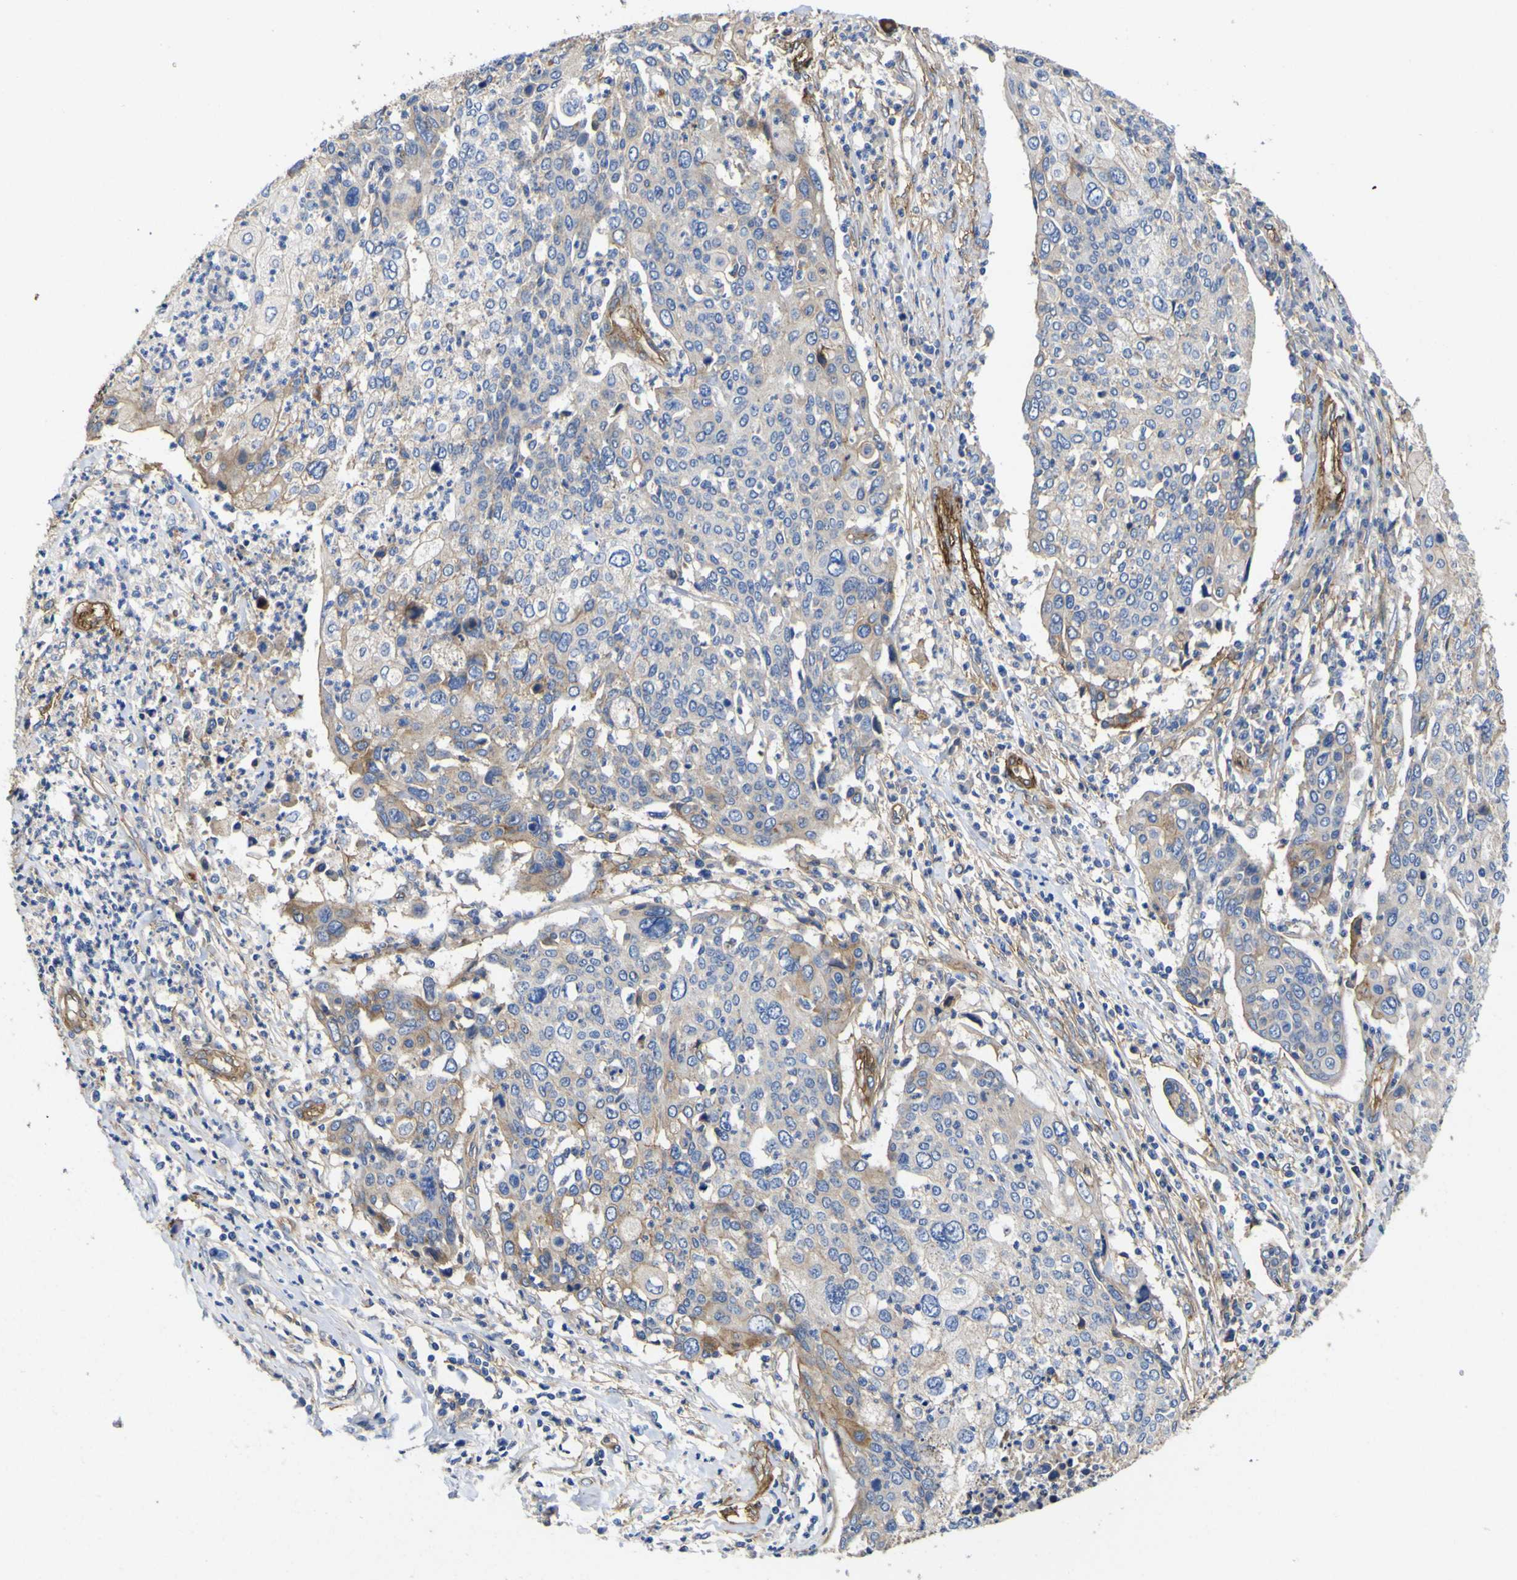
{"staining": {"intensity": "negative", "quantity": "none", "location": "none"}, "tissue": "cervical cancer", "cell_type": "Tumor cells", "image_type": "cancer", "snomed": [{"axis": "morphology", "description": "Squamous cell carcinoma, NOS"}, {"axis": "topography", "description": "Cervix"}], "caption": "This is an immunohistochemistry photomicrograph of cervical cancer. There is no expression in tumor cells.", "gene": "CD151", "patient": {"sex": "female", "age": 40}}